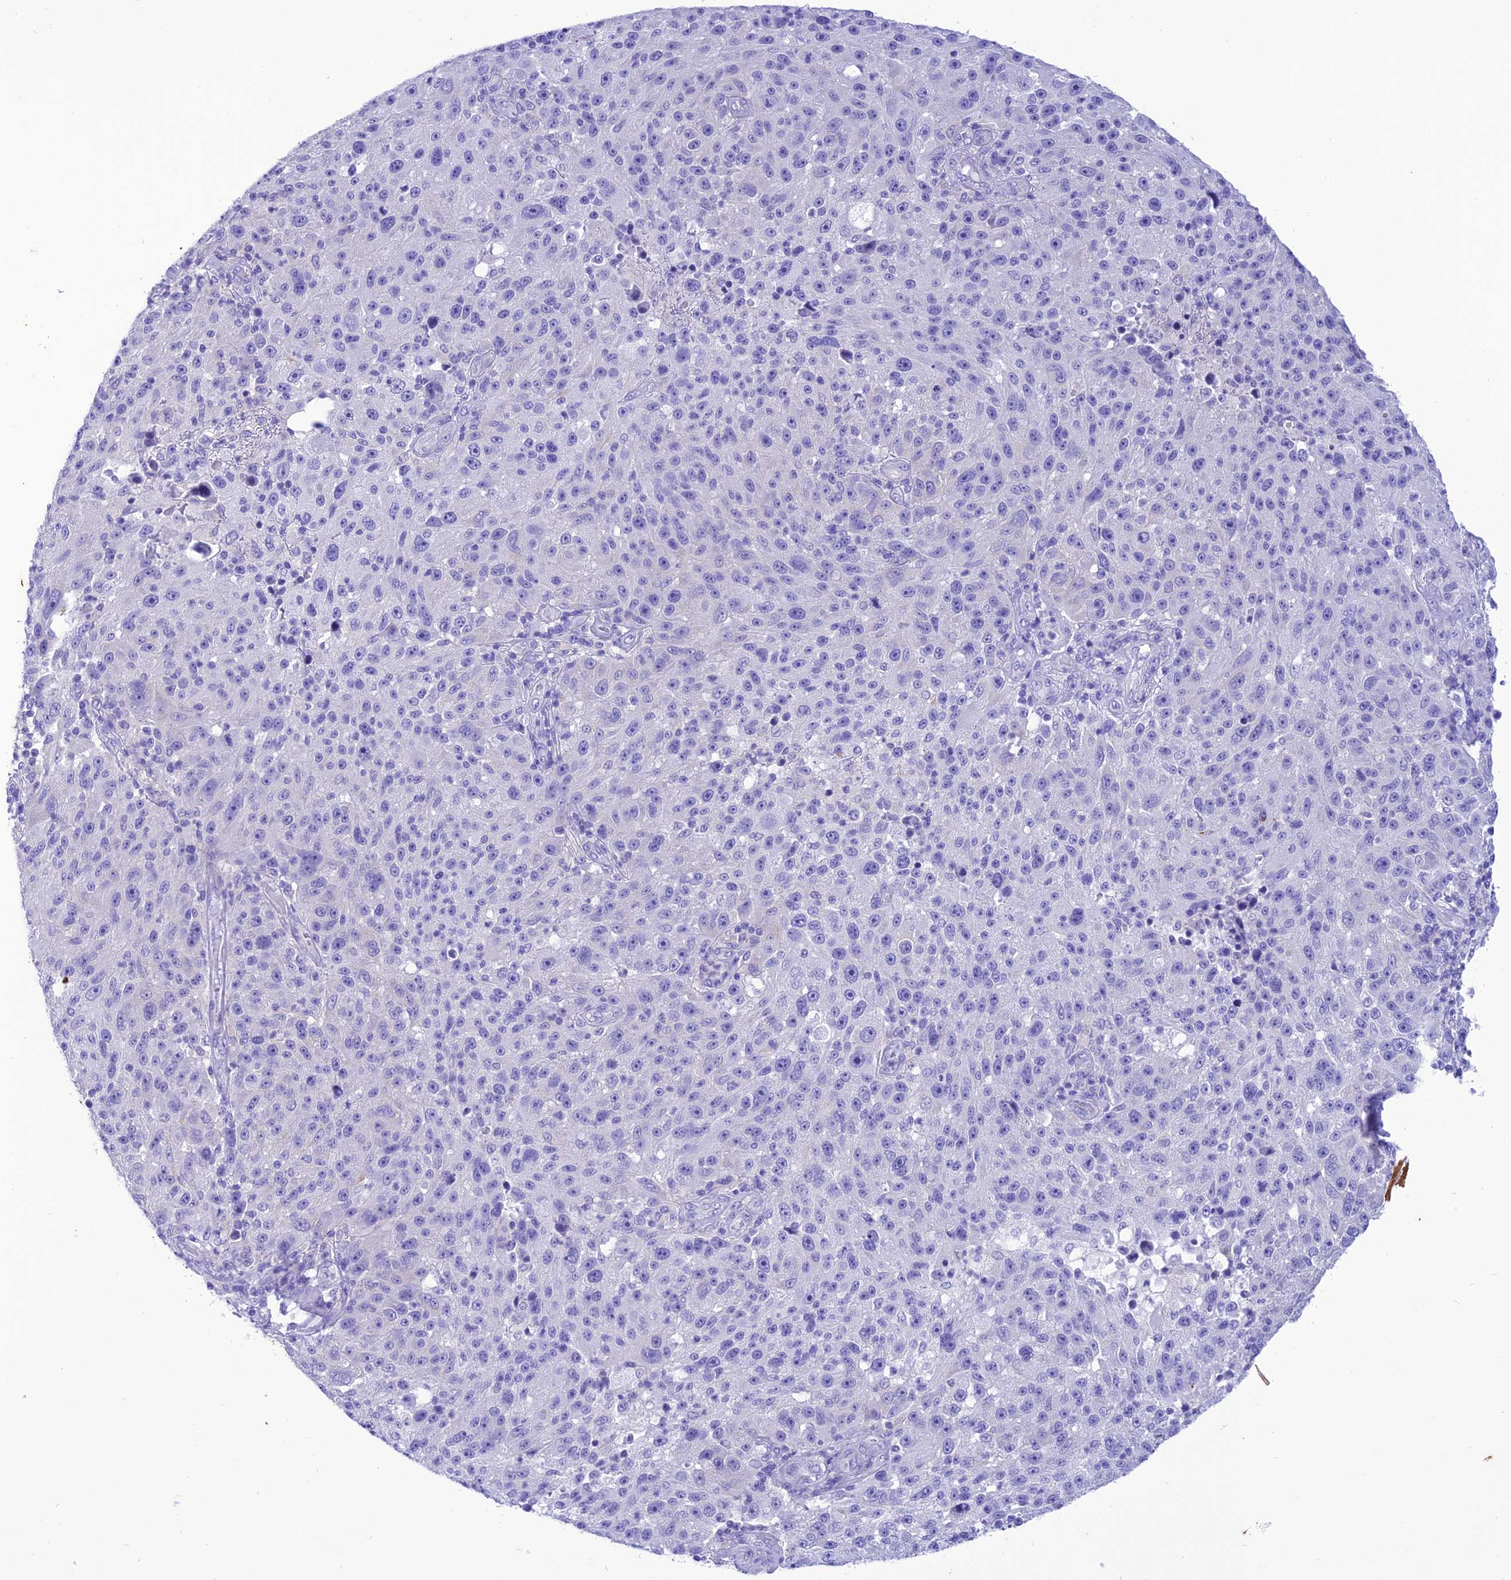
{"staining": {"intensity": "negative", "quantity": "none", "location": "none"}, "tissue": "melanoma", "cell_type": "Tumor cells", "image_type": "cancer", "snomed": [{"axis": "morphology", "description": "Malignant melanoma, NOS"}, {"axis": "topography", "description": "Skin"}], "caption": "Tumor cells are negative for protein expression in human malignant melanoma.", "gene": "VPS52", "patient": {"sex": "male", "age": 53}}